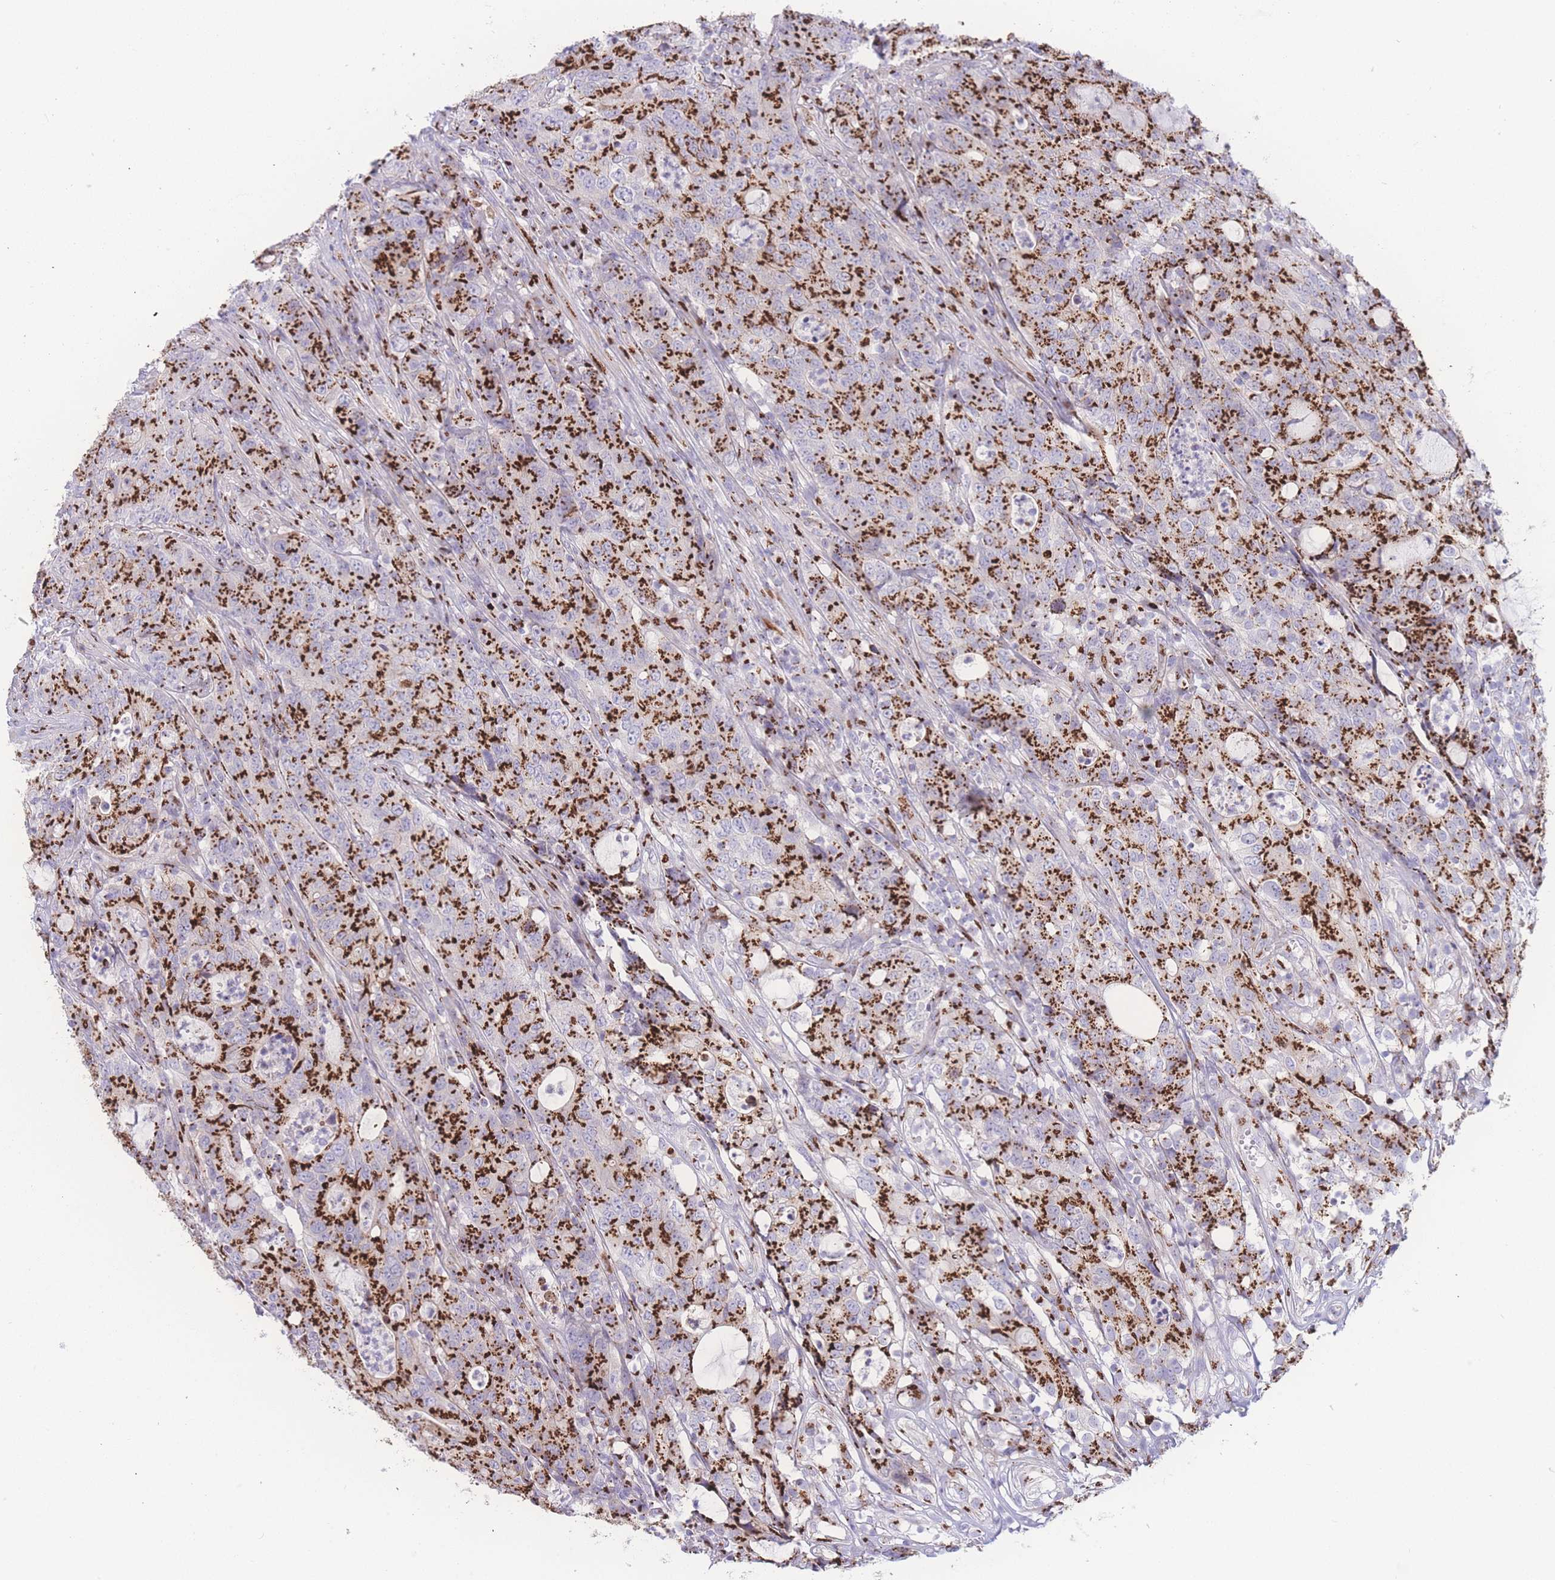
{"staining": {"intensity": "strong", "quantity": ">75%", "location": "cytoplasmic/membranous"}, "tissue": "colorectal cancer", "cell_type": "Tumor cells", "image_type": "cancer", "snomed": [{"axis": "morphology", "description": "Adenocarcinoma, NOS"}, {"axis": "topography", "description": "Colon"}], "caption": "Protein staining of colorectal adenocarcinoma tissue displays strong cytoplasmic/membranous positivity in approximately >75% of tumor cells.", "gene": "GOLM2", "patient": {"sex": "male", "age": 83}}